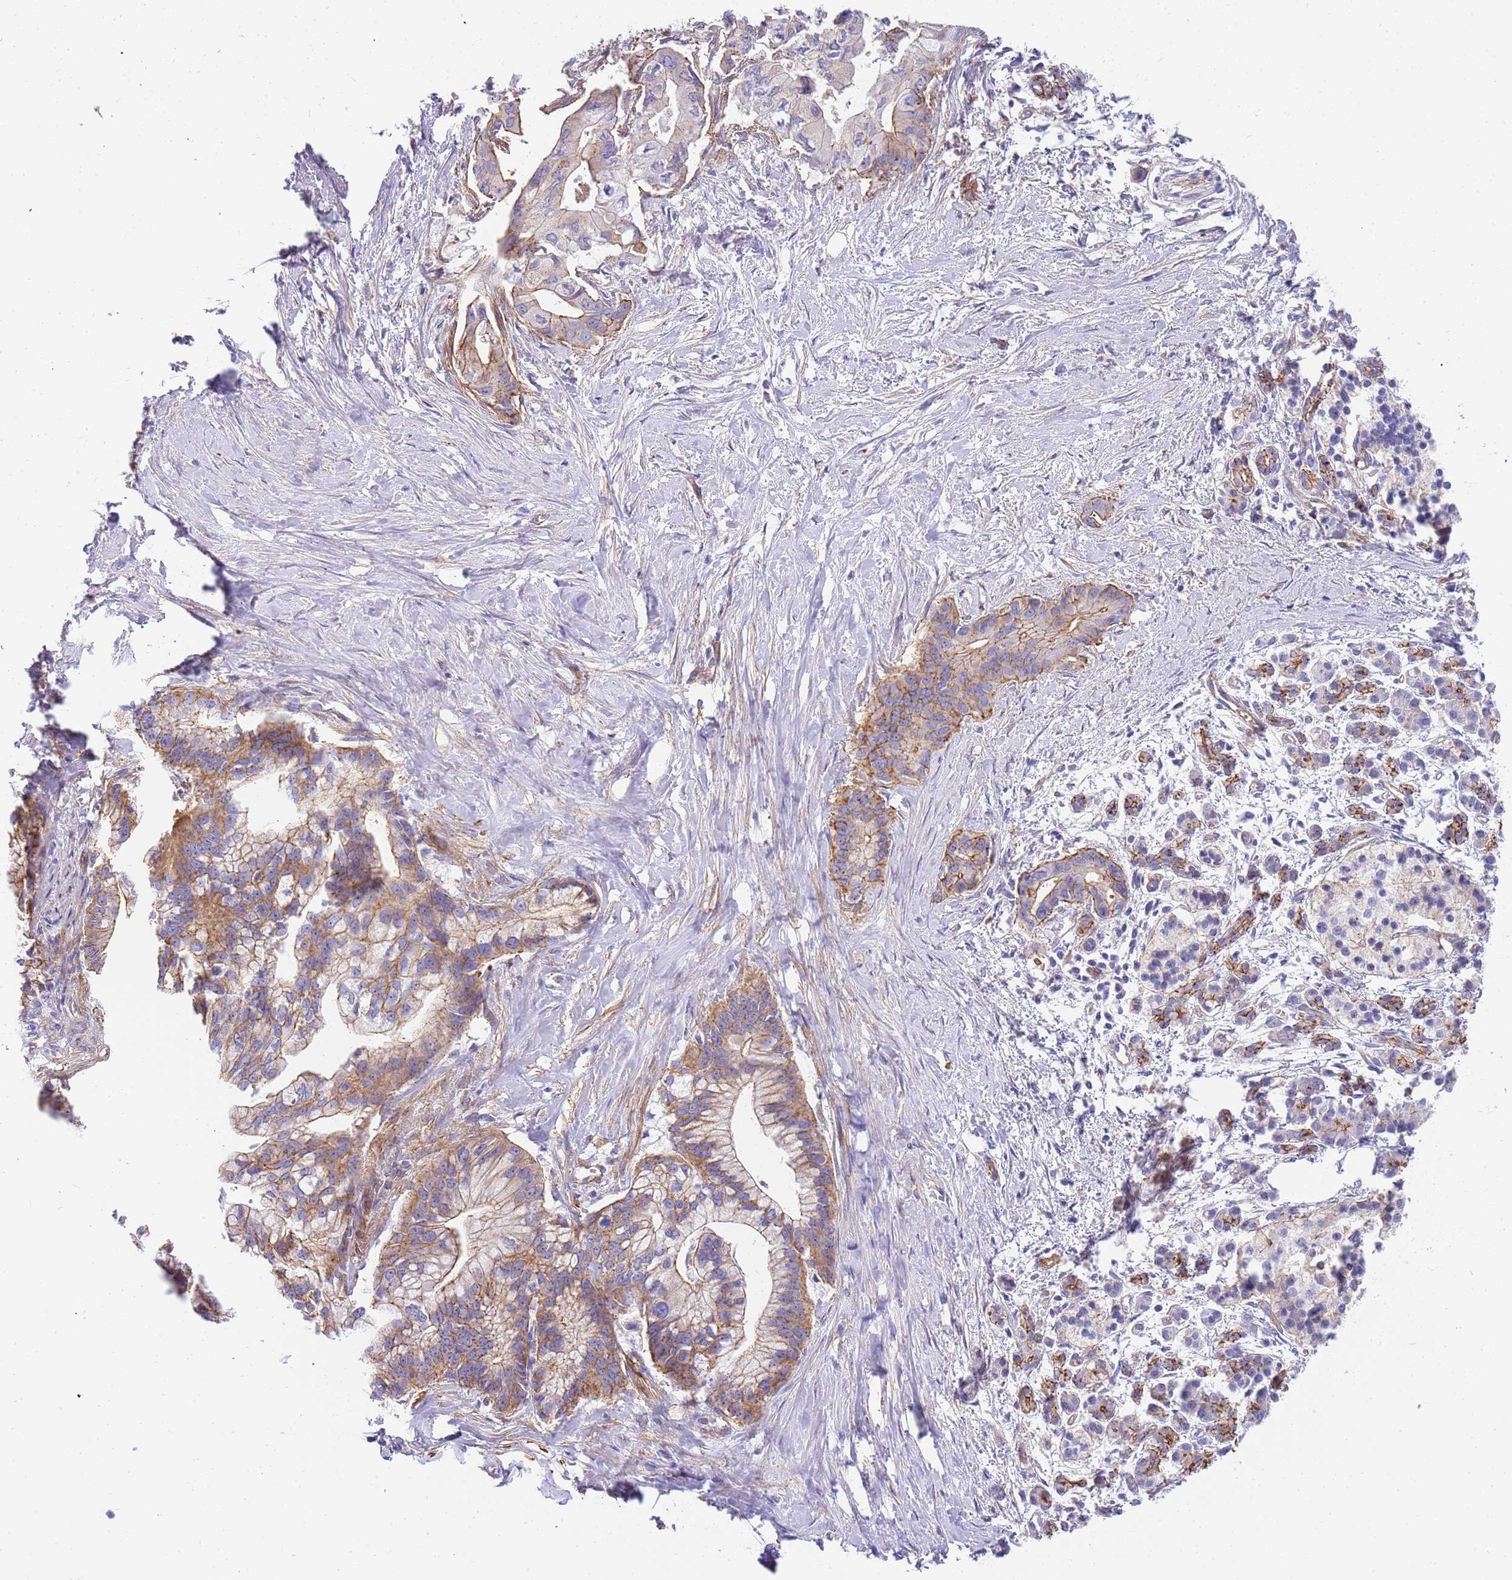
{"staining": {"intensity": "moderate", "quantity": ">75%", "location": "cytoplasmic/membranous"}, "tissue": "pancreatic cancer", "cell_type": "Tumor cells", "image_type": "cancer", "snomed": [{"axis": "morphology", "description": "Adenocarcinoma, NOS"}, {"axis": "topography", "description": "Pancreas"}], "caption": "IHC histopathology image of pancreatic cancer (adenocarcinoma) stained for a protein (brown), which displays medium levels of moderate cytoplasmic/membranous staining in approximately >75% of tumor cells.", "gene": "GFRAL", "patient": {"sex": "male", "age": 68}}